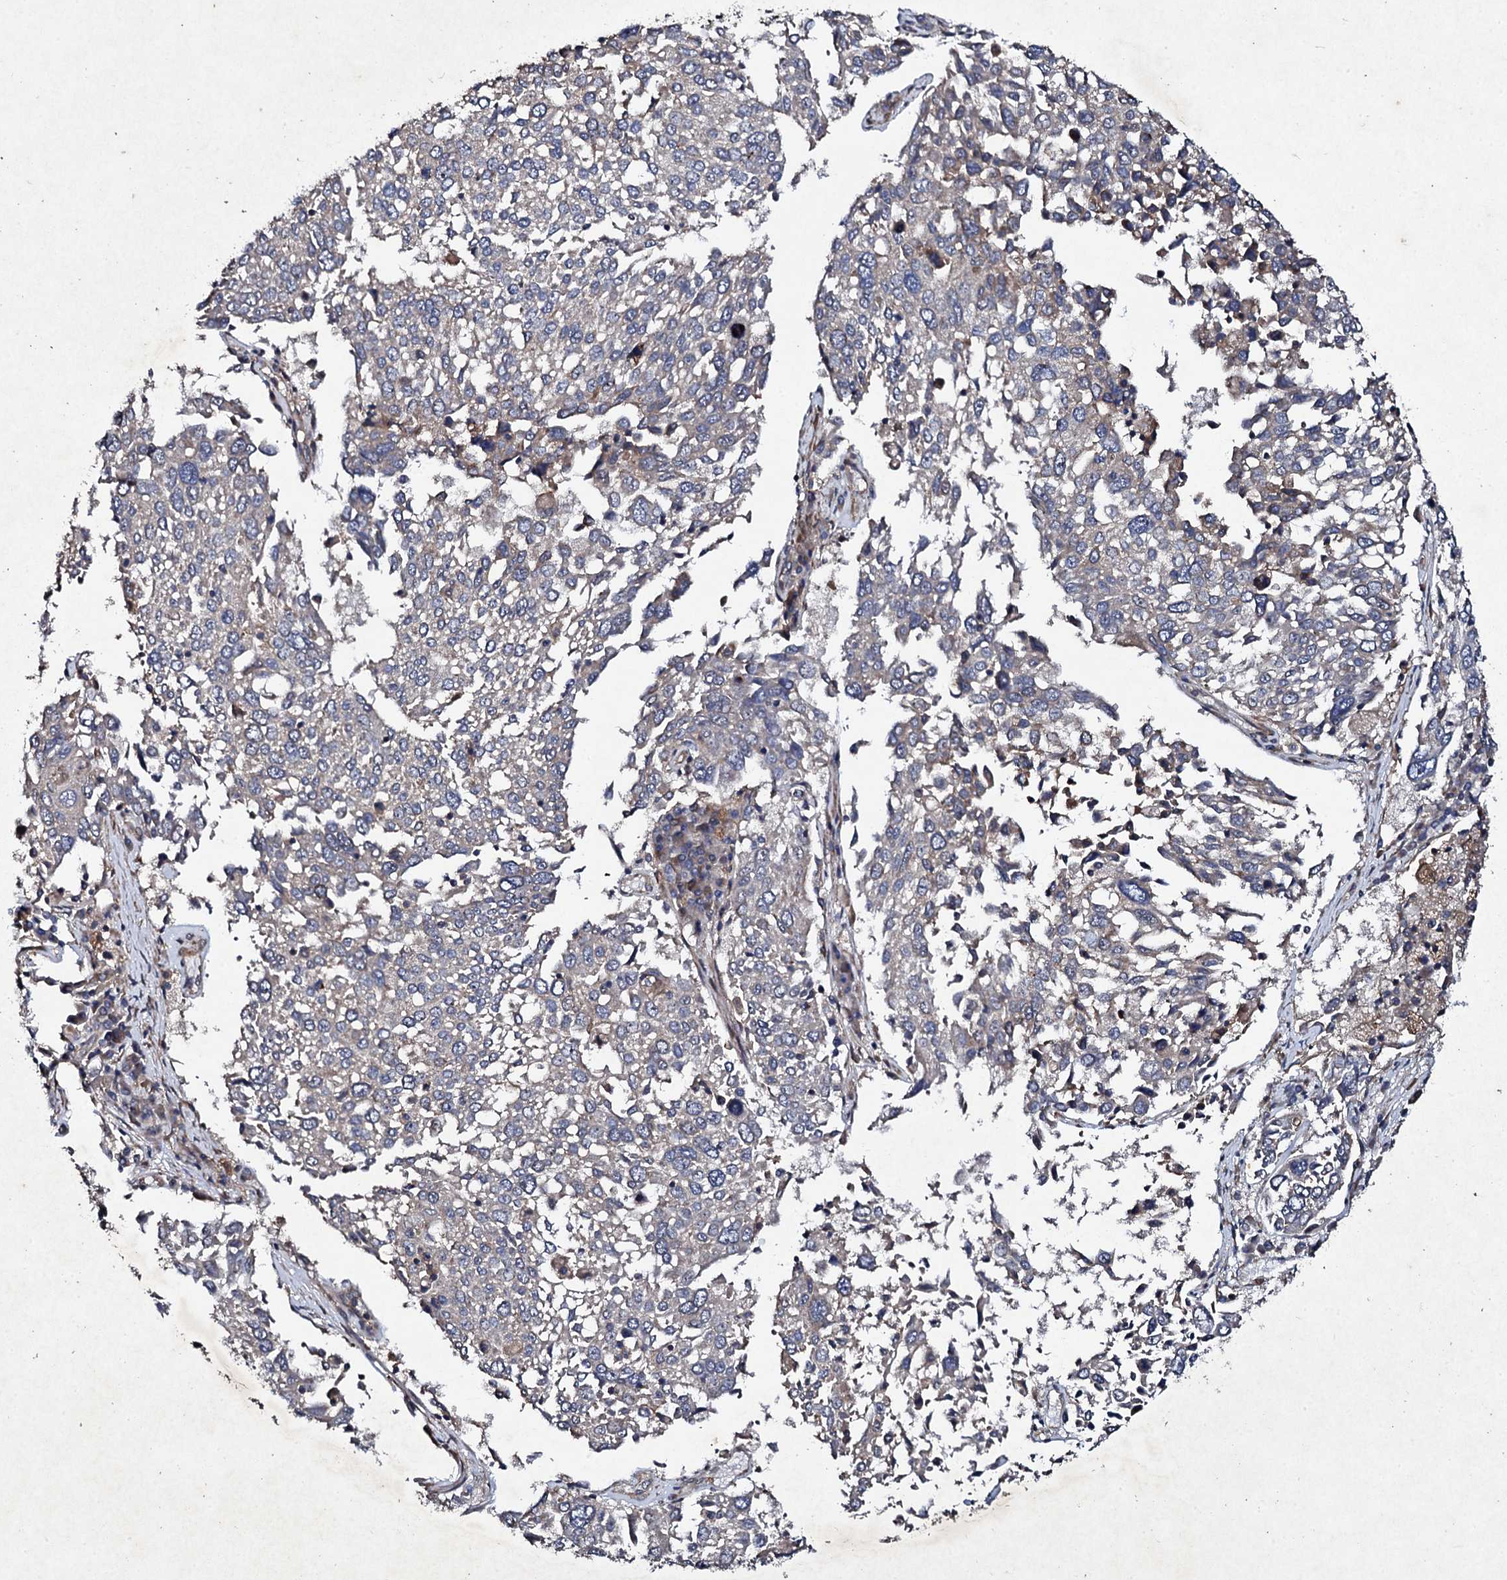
{"staining": {"intensity": "weak", "quantity": "<25%", "location": "cytoplasmic/membranous"}, "tissue": "lung cancer", "cell_type": "Tumor cells", "image_type": "cancer", "snomed": [{"axis": "morphology", "description": "Squamous cell carcinoma, NOS"}, {"axis": "topography", "description": "Lung"}], "caption": "Protein analysis of lung cancer displays no significant staining in tumor cells.", "gene": "MOCOS", "patient": {"sex": "male", "age": 65}}